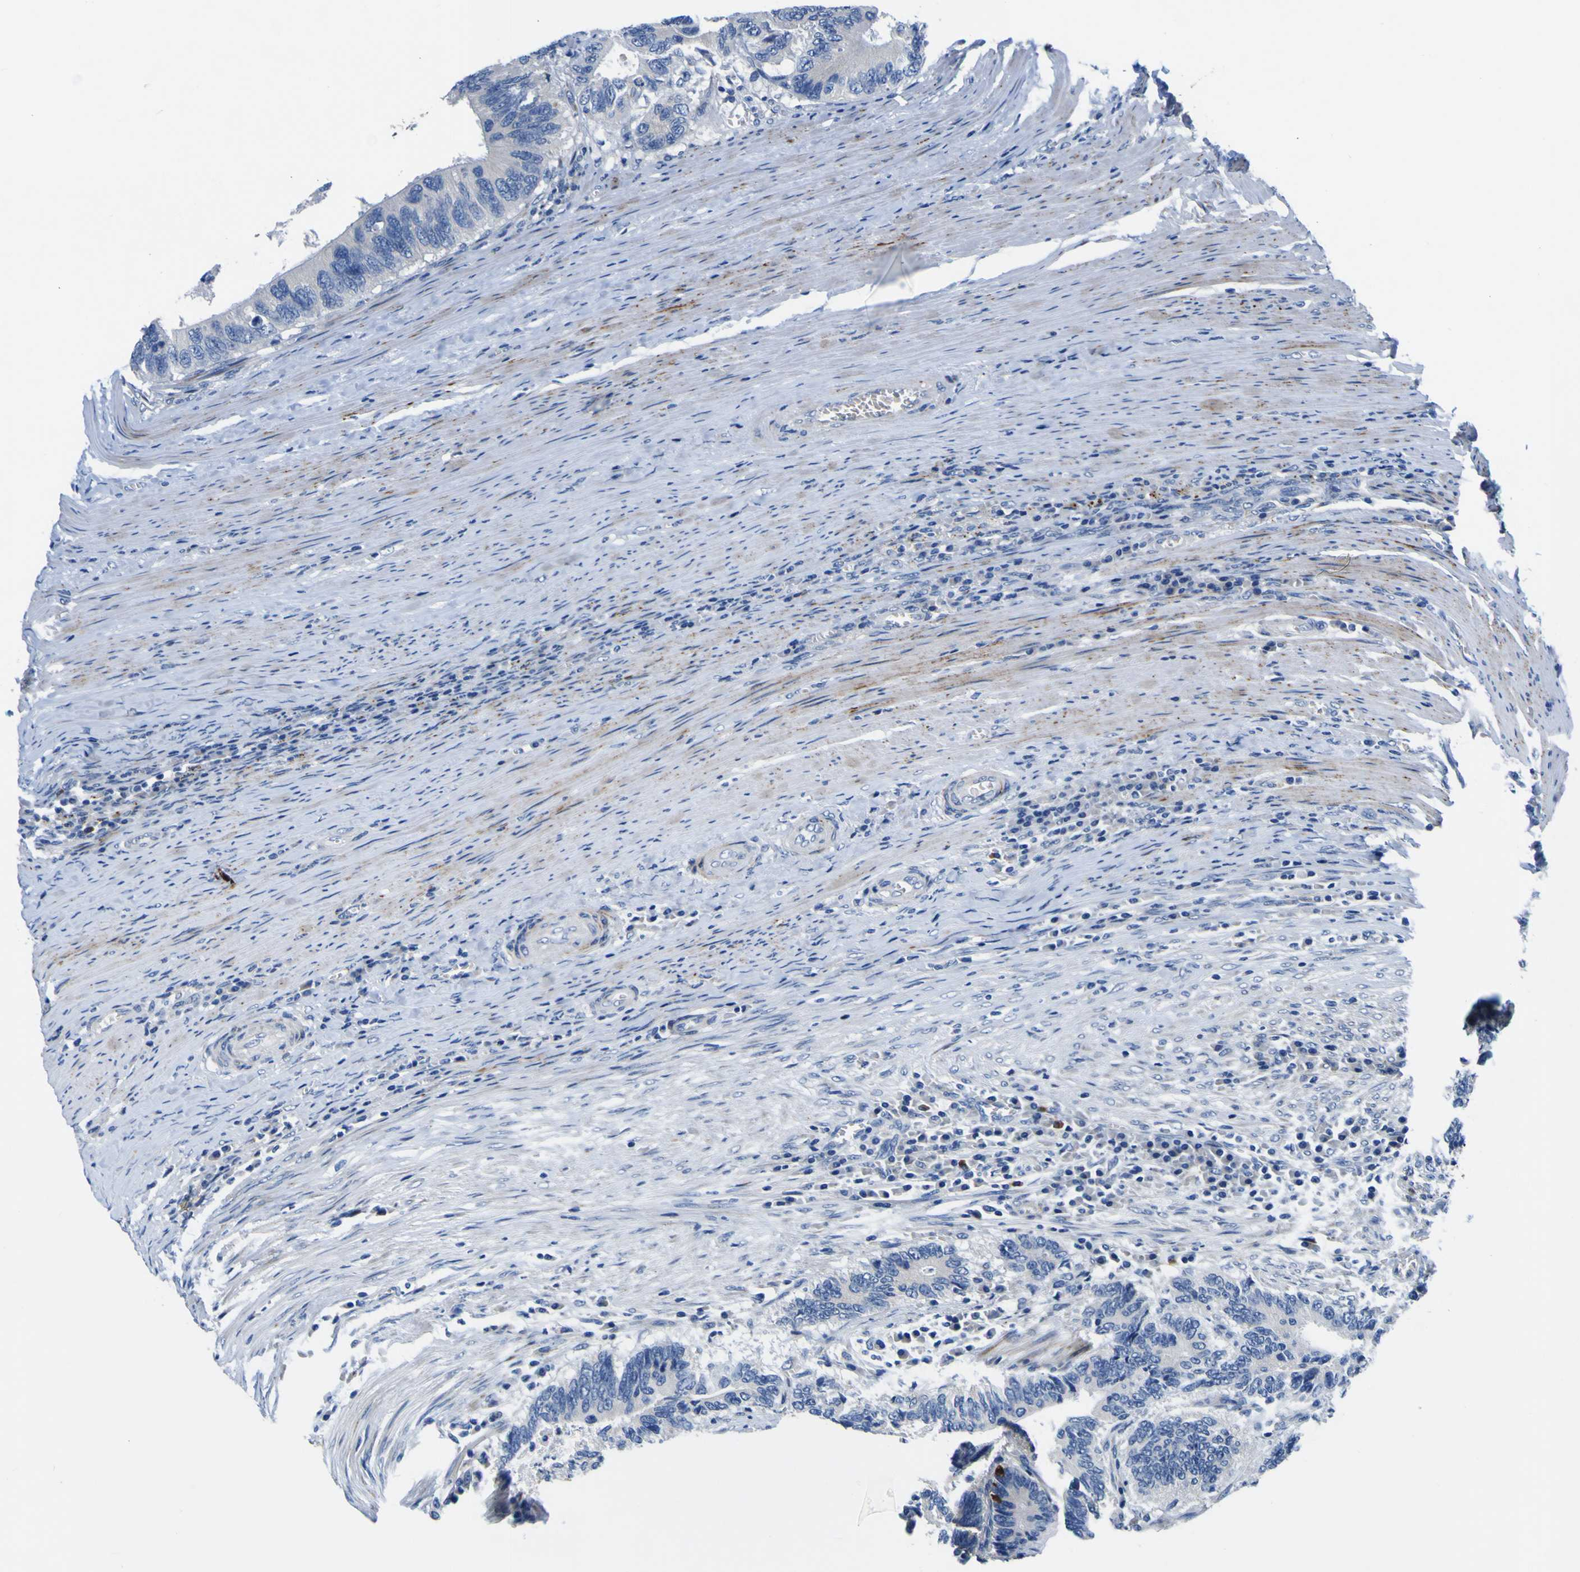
{"staining": {"intensity": "negative", "quantity": "none", "location": "none"}, "tissue": "colorectal cancer", "cell_type": "Tumor cells", "image_type": "cancer", "snomed": [{"axis": "morphology", "description": "Adenocarcinoma, NOS"}, {"axis": "topography", "description": "Colon"}], "caption": "A photomicrograph of human colorectal cancer (adenocarcinoma) is negative for staining in tumor cells. Nuclei are stained in blue.", "gene": "AGAP3", "patient": {"sex": "male", "age": 72}}